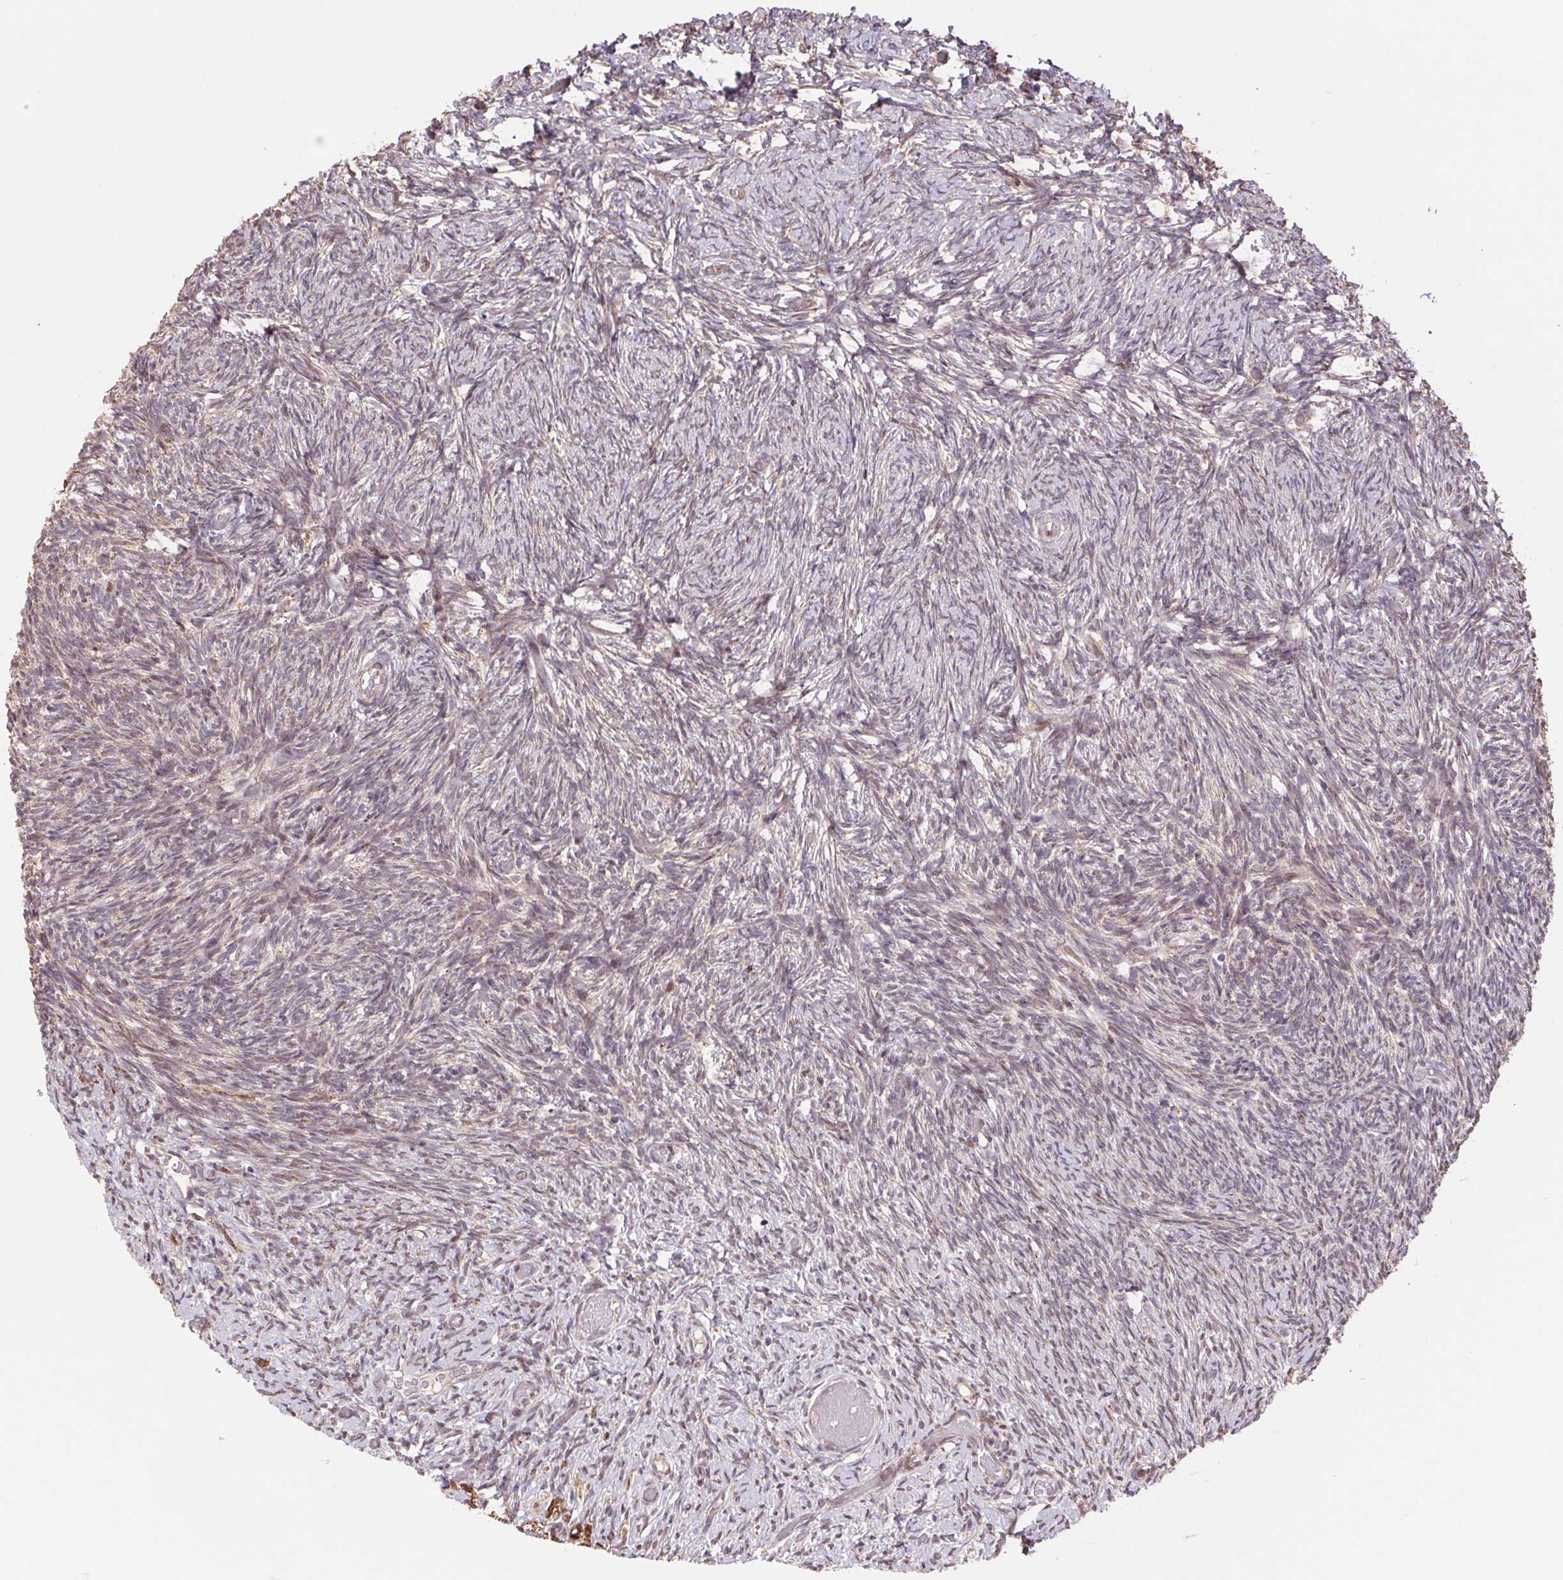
{"staining": {"intensity": "strong", "quantity": "25%-75%", "location": "cytoplasmic/membranous"}, "tissue": "ovary", "cell_type": "Follicle cells", "image_type": "normal", "snomed": [{"axis": "morphology", "description": "Normal tissue, NOS"}, {"axis": "topography", "description": "Ovary"}], "caption": "Follicle cells reveal high levels of strong cytoplasmic/membranous positivity in approximately 25%-75% of cells in normal ovary. Using DAB (3,3'-diaminobenzidine) (brown) and hematoxylin (blue) stains, captured at high magnification using brightfield microscopy.", "gene": "PDHA1", "patient": {"sex": "female", "age": 39}}